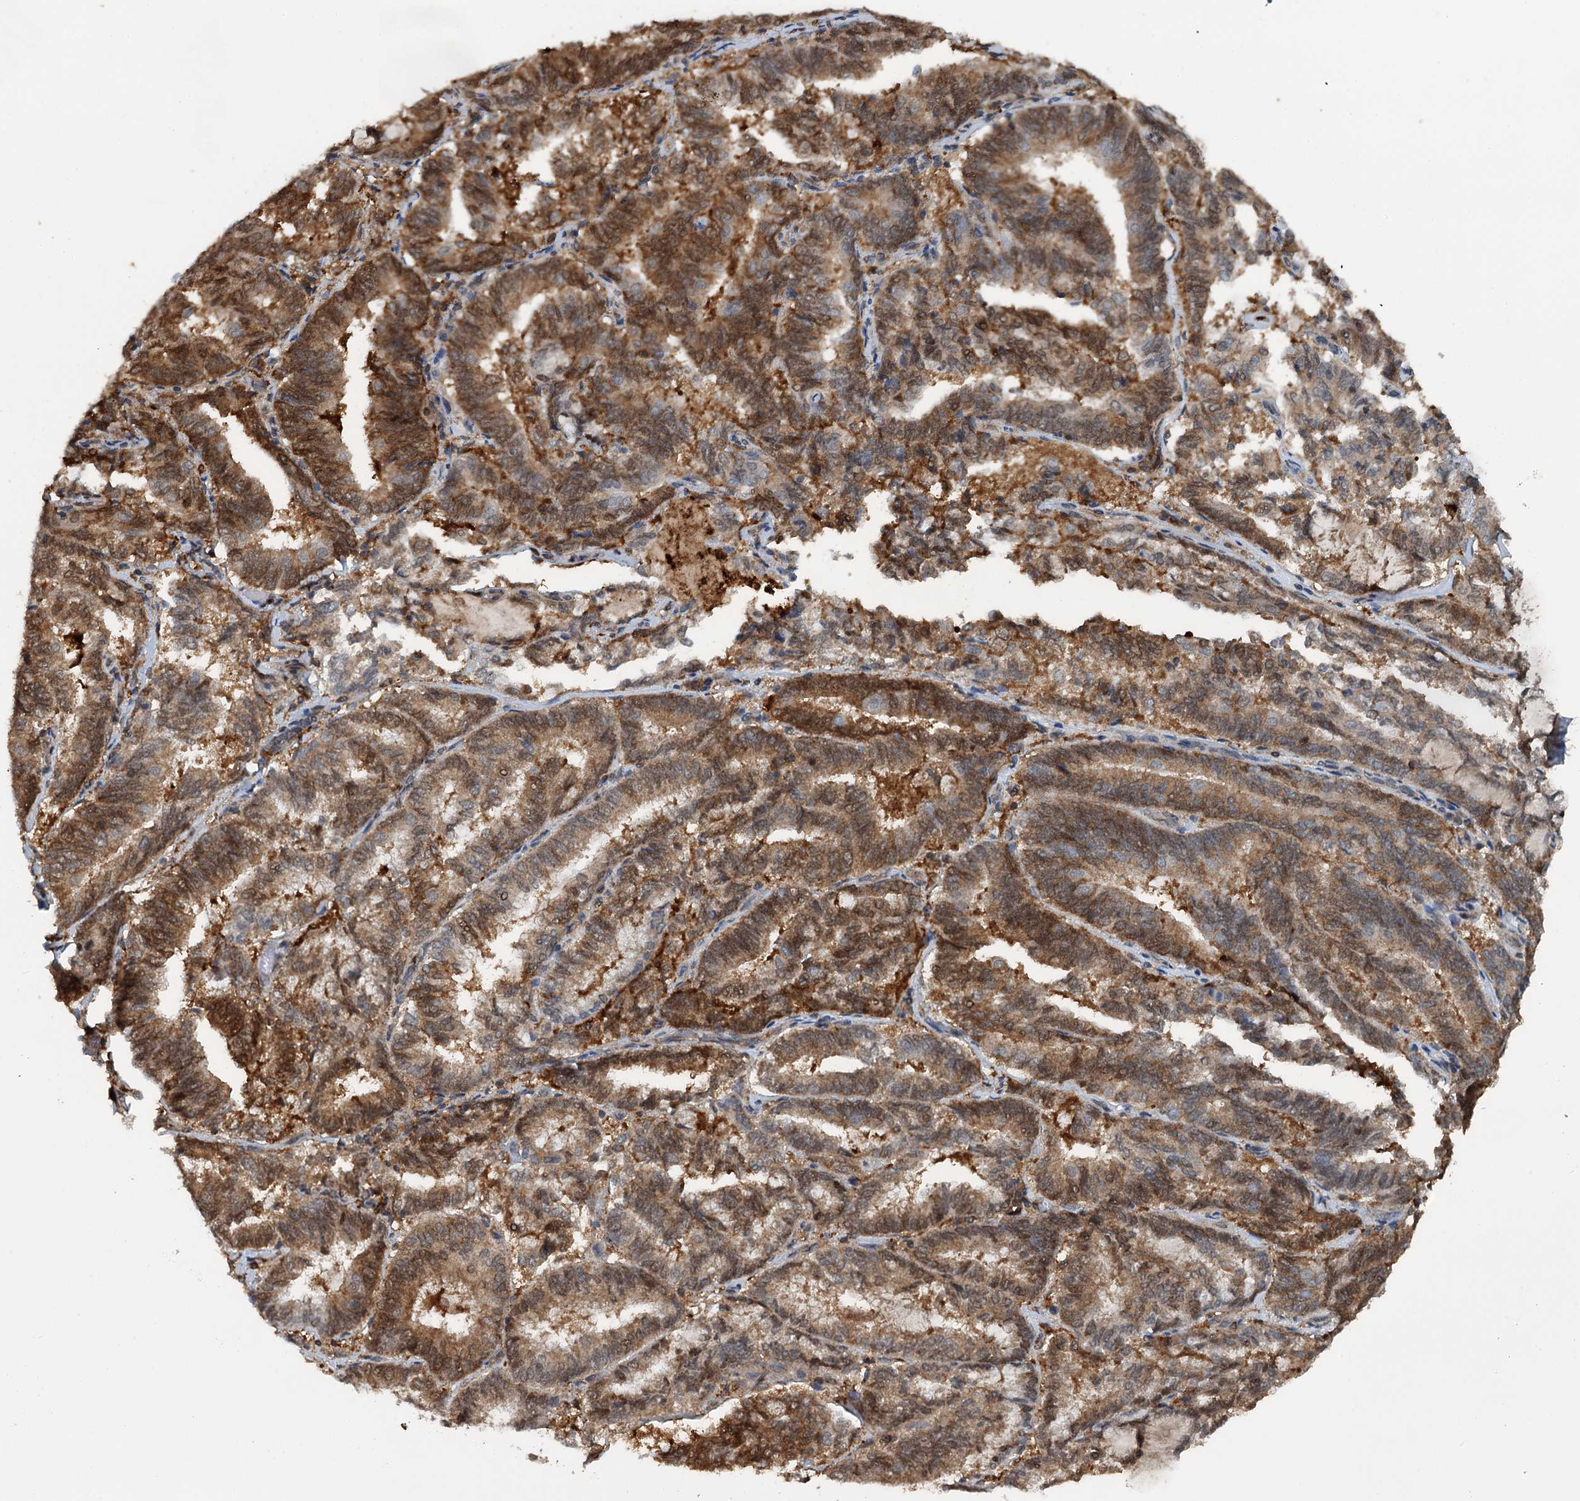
{"staining": {"intensity": "strong", "quantity": ">75%", "location": "cytoplasmic/membranous,nuclear"}, "tissue": "endometrial cancer", "cell_type": "Tumor cells", "image_type": "cancer", "snomed": [{"axis": "morphology", "description": "Adenocarcinoma, NOS"}, {"axis": "topography", "description": "Endometrium"}], "caption": "Endometrial cancer (adenocarcinoma) tissue displays strong cytoplasmic/membranous and nuclear expression in approximately >75% of tumor cells (brown staining indicates protein expression, while blue staining denotes nuclei).", "gene": "GPI", "patient": {"sex": "female", "age": 80}}